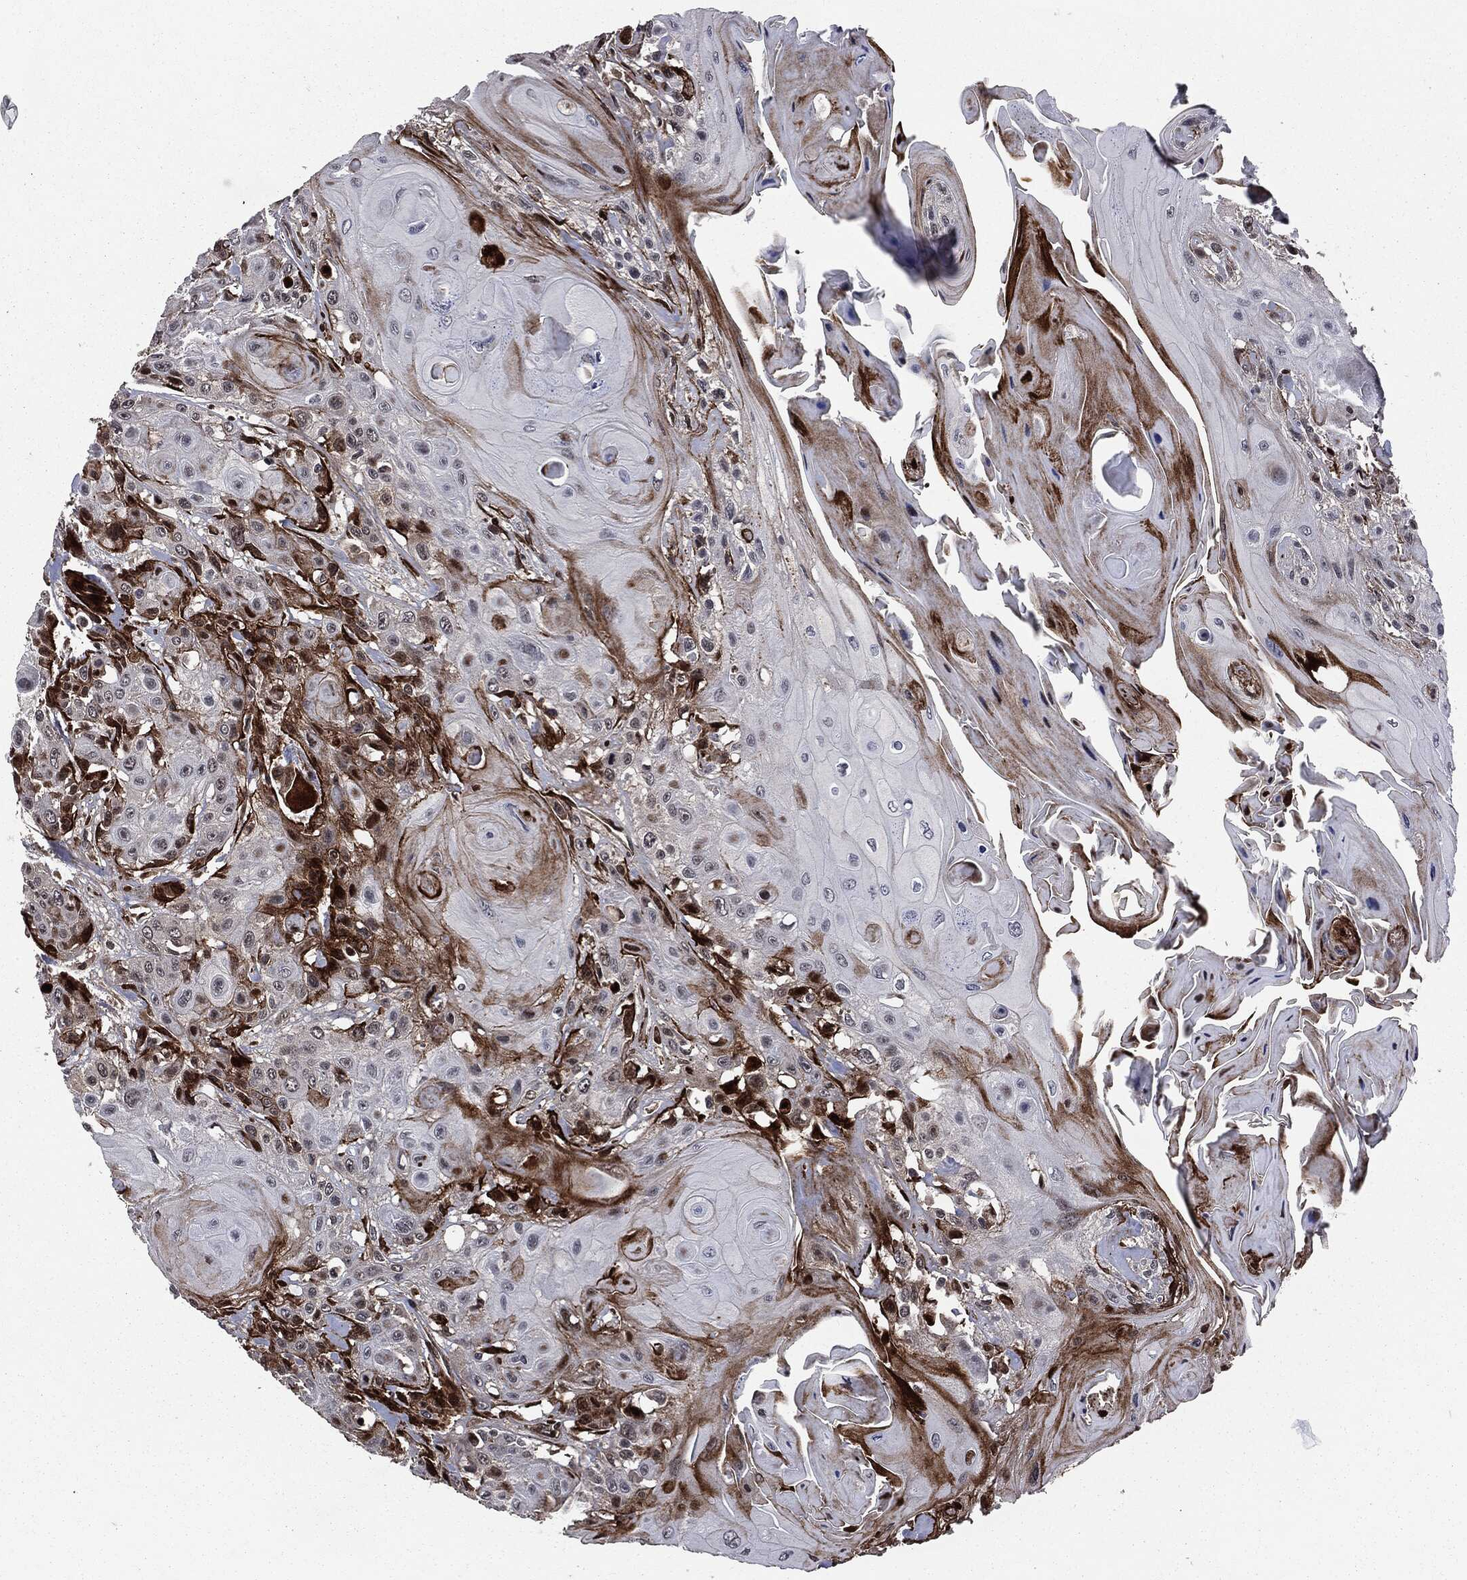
{"staining": {"intensity": "strong", "quantity": "<25%", "location": "cytoplasmic/membranous,nuclear"}, "tissue": "head and neck cancer", "cell_type": "Tumor cells", "image_type": "cancer", "snomed": [{"axis": "morphology", "description": "Squamous cell carcinoma, NOS"}, {"axis": "topography", "description": "Head-Neck"}], "caption": "Human head and neck cancer stained with a brown dye reveals strong cytoplasmic/membranous and nuclear positive expression in approximately <25% of tumor cells.", "gene": "SMAD4", "patient": {"sex": "female", "age": 59}}